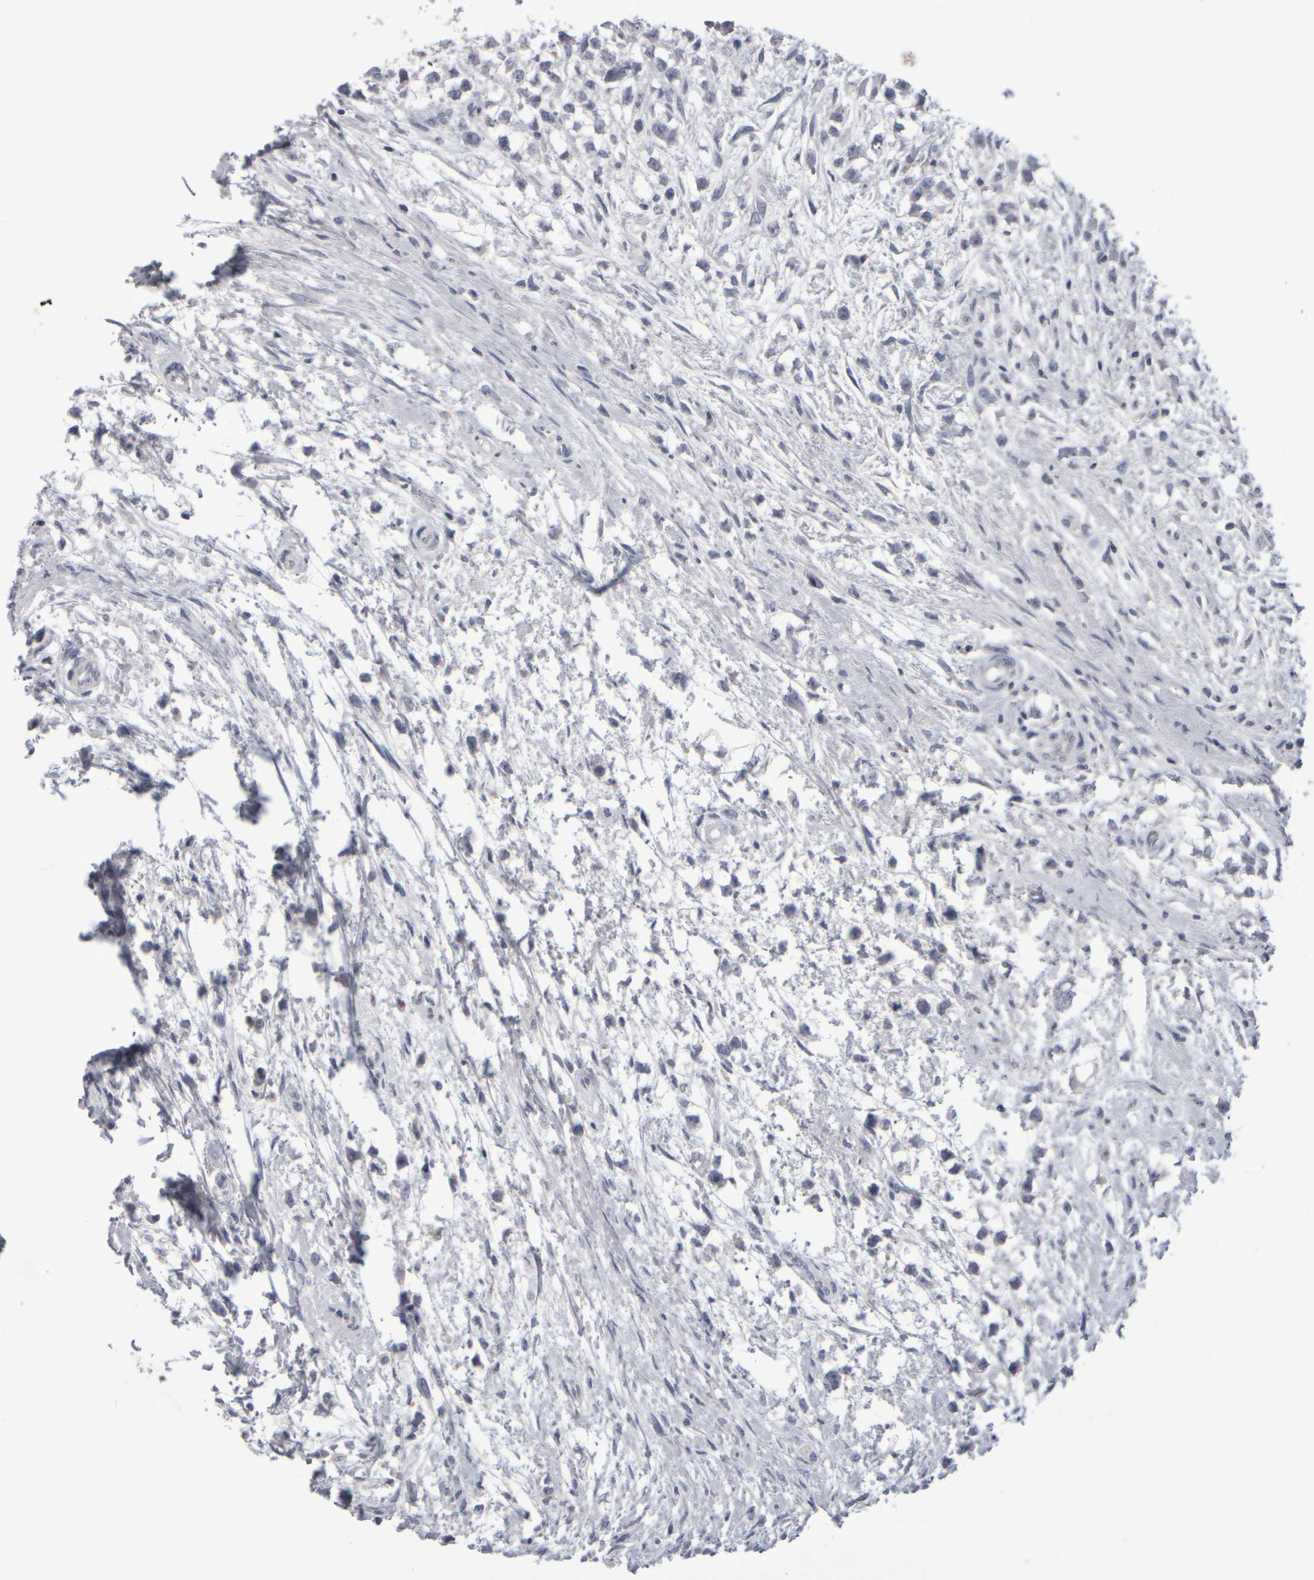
{"staining": {"intensity": "negative", "quantity": "none", "location": "none"}, "tissue": "testis cancer", "cell_type": "Tumor cells", "image_type": "cancer", "snomed": [{"axis": "morphology", "description": "Seminoma, NOS"}, {"axis": "morphology", "description": "Carcinoma, Embryonal, NOS"}, {"axis": "topography", "description": "Testis"}], "caption": "DAB (3,3'-diaminobenzidine) immunohistochemical staining of testis cancer exhibits no significant expression in tumor cells.", "gene": "EPHX2", "patient": {"sex": "male", "age": 51}}